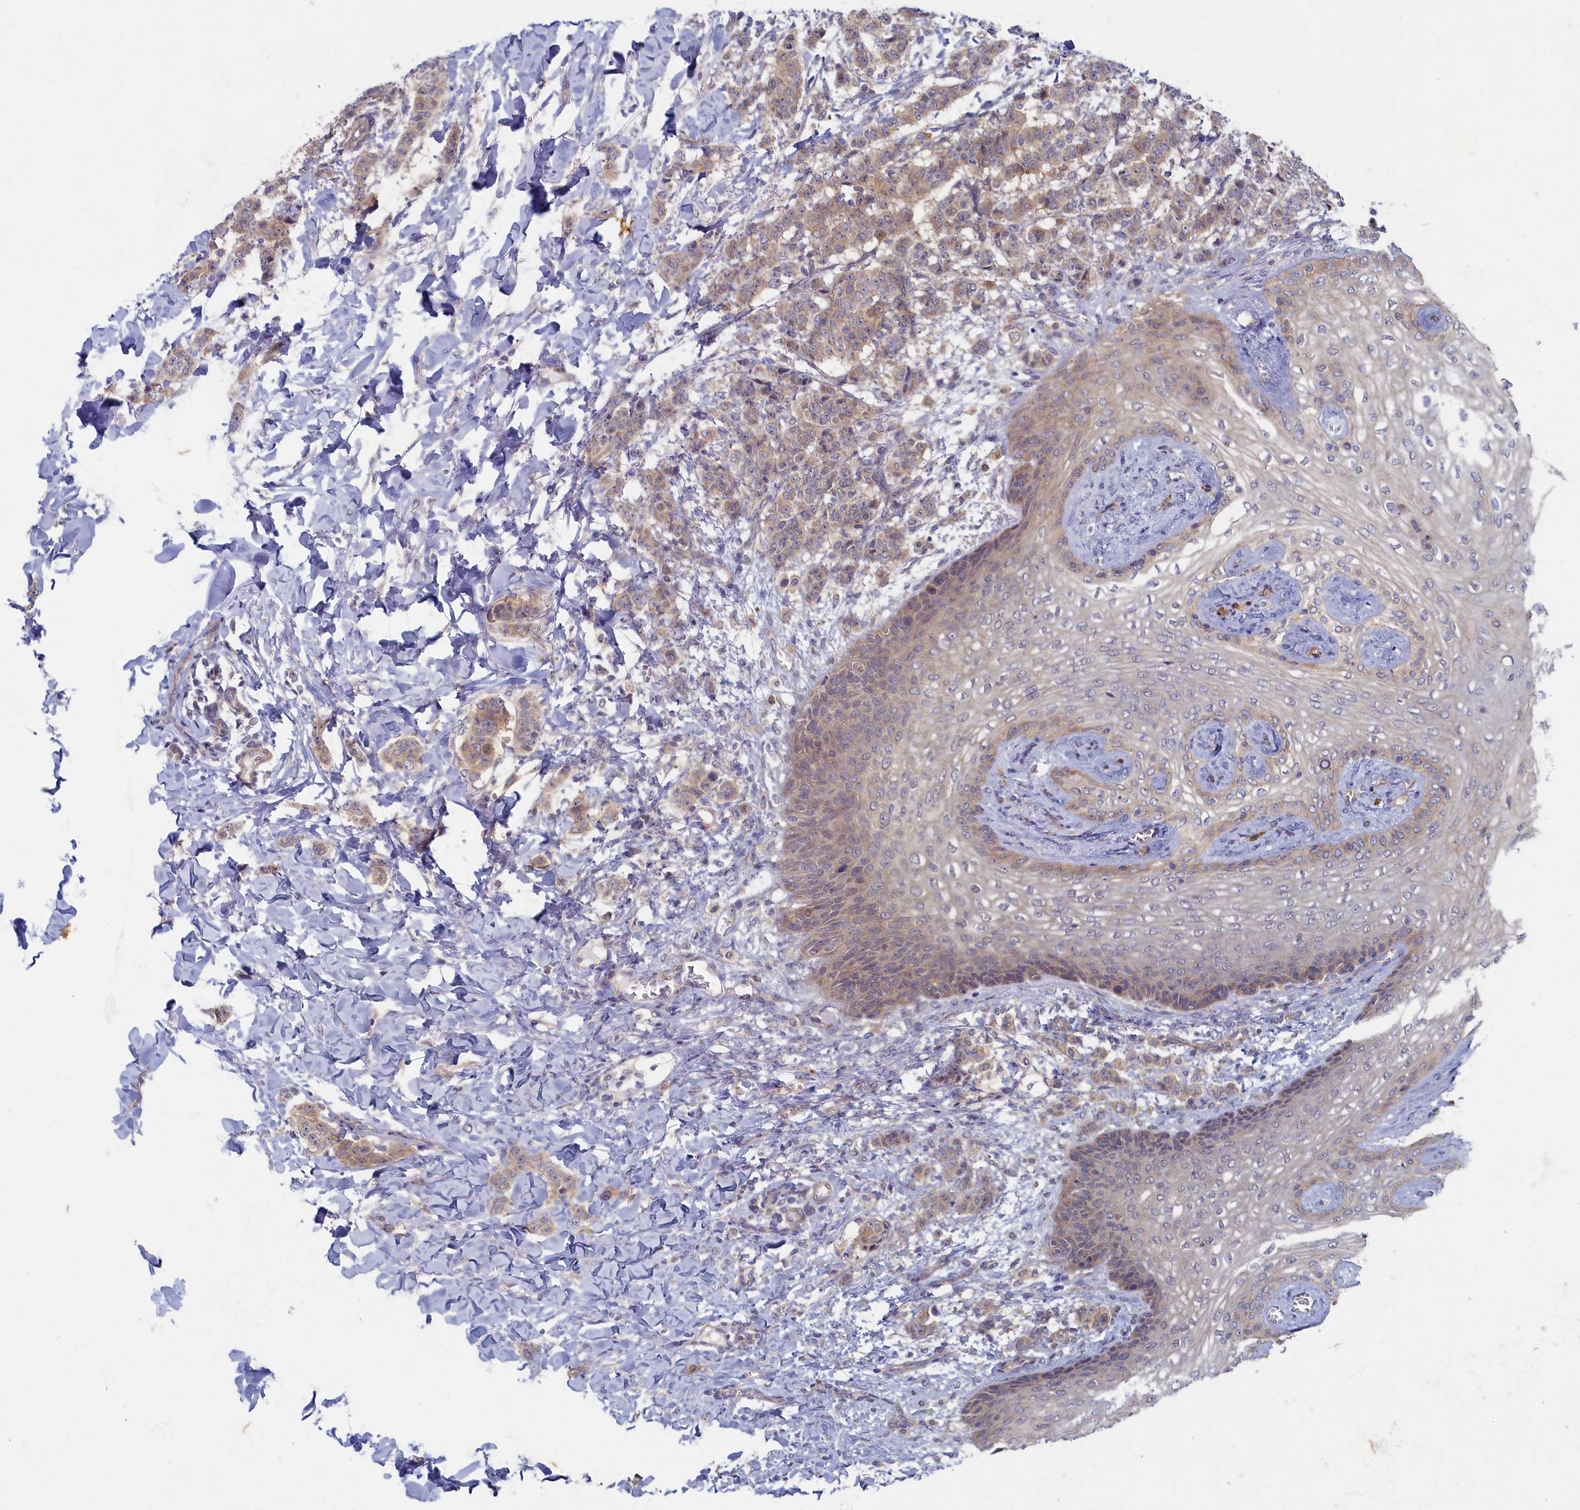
{"staining": {"intensity": "weak", "quantity": "25%-75%", "location": "cytoplasmic/membranous"}, "tissue": "breast cancer", "cell_type": "Tumor cells", "image_type": "cancer", "snomed": [{"axis": "morphology", "description": "Duct carcinoma"}, {"axis": "topography", "description": "Breast"}], "caption": "A histopathology image showing weak cytoplasmic/membranous positivity in about 25%-75% of tumor cells in breast cancer (infiltrating ductal carcinoma), as visualized by brown immunohistochemical staining.", "gene": "WDR59", "patient": {"sex": "female", "age": 40}}